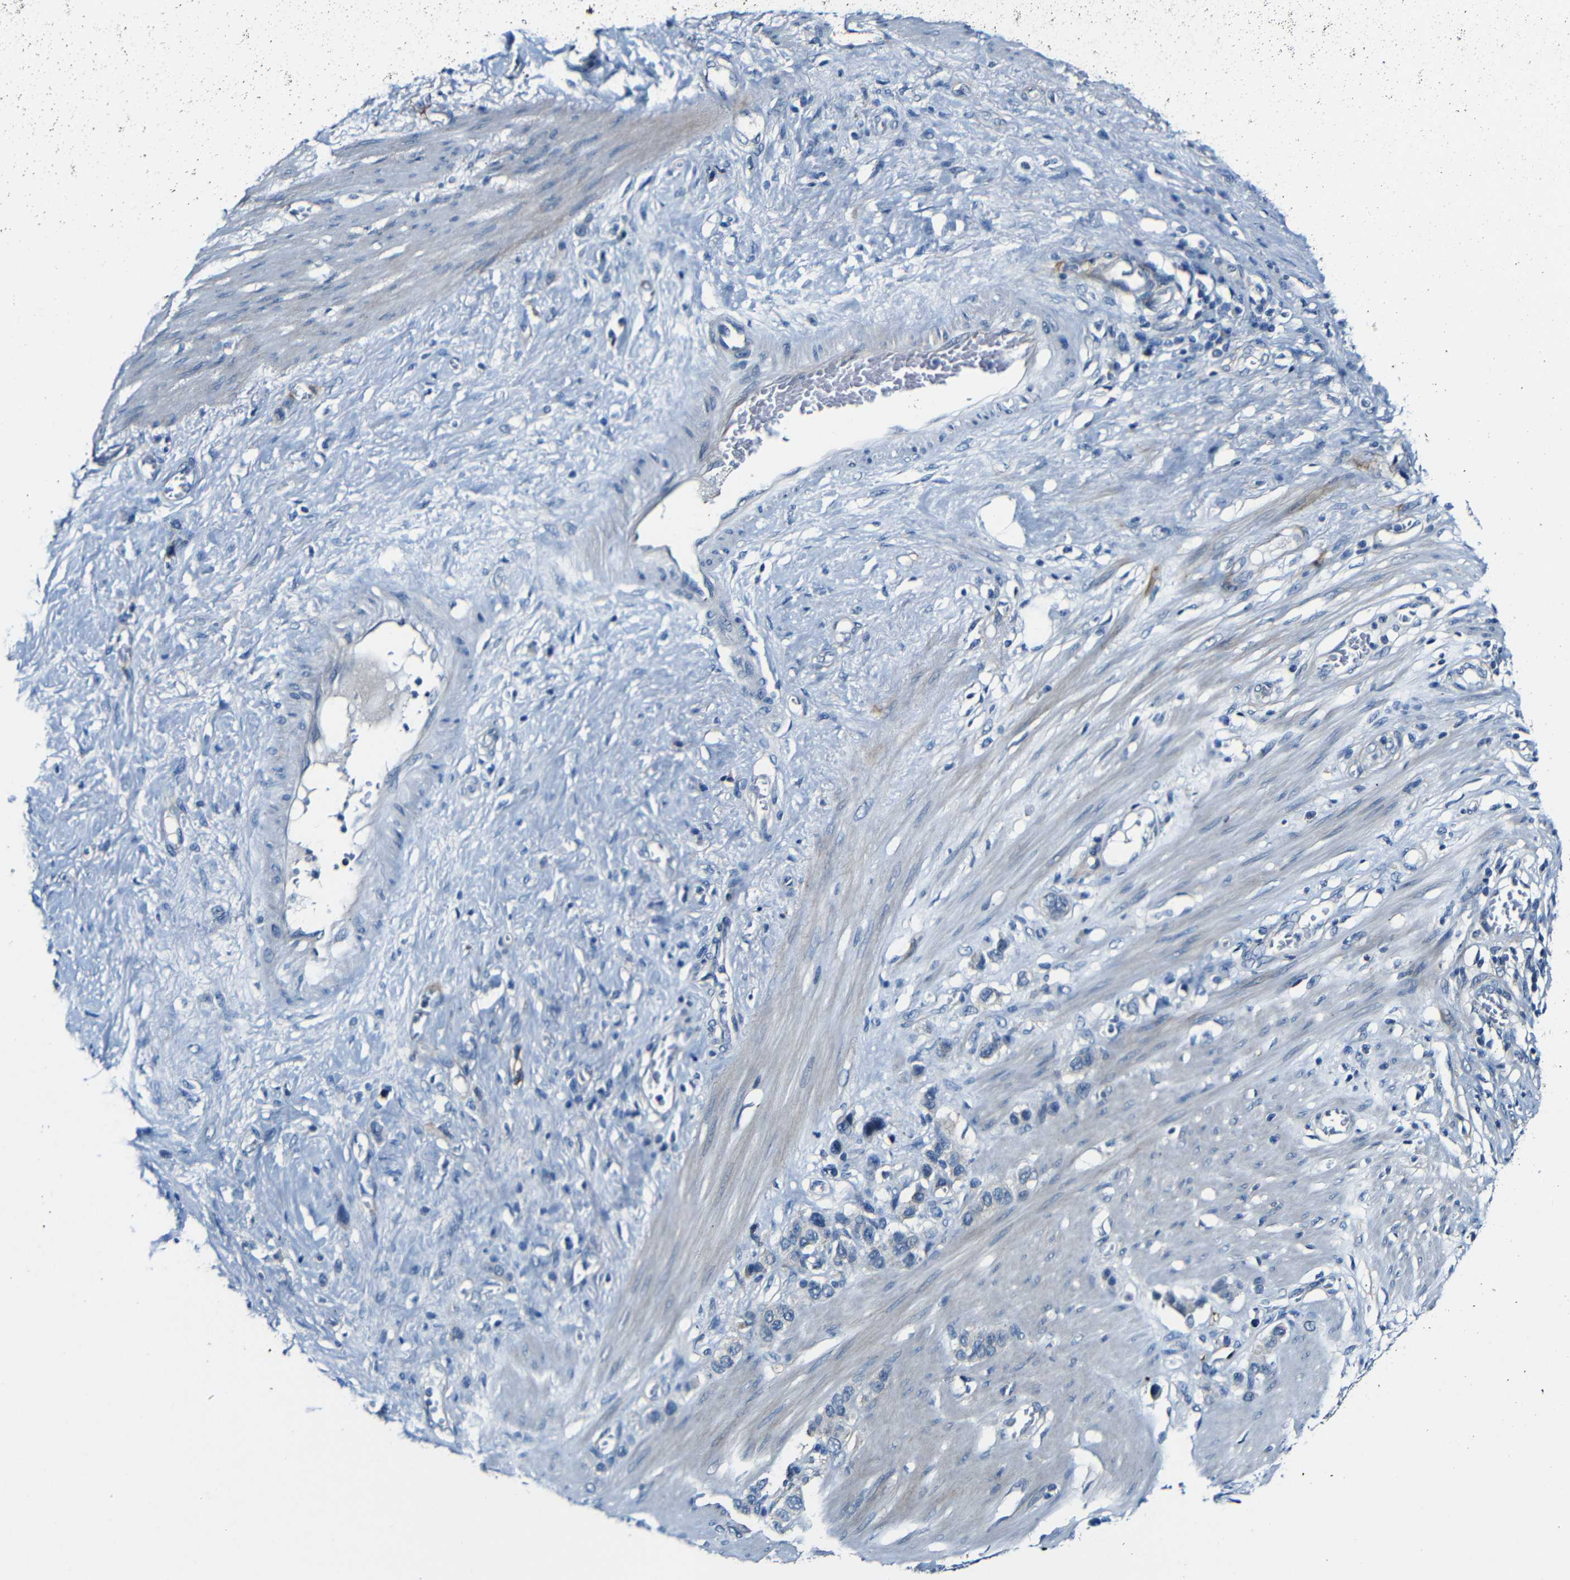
{"staining": {"intensity": "negative", "quantity": "none", "location": "none"}, "tissue": "stomach cancer", "cell_type": "Tumor cells", "image_type": "cancer", "snomed": [{"axis": "morphology", "description": "Adenocarcinoma, NOS"}, {"axis": "morphology", "description": "Adenocarcinoma, High grade"}, {"axis": "topography", "description": "Stomach, upper"}, {"axis": "topography", "description": "Stomach, lower"}], "caption": "The immunohistochemistry (IHC) micrograph has no significant expression in tumor cells of stomach cancer tissue. (DAB (3,3'-diaminobenzidine) IHC, high magnification).", "gene": "ANK3", "patient": {"sex": "female", "age": 65}}